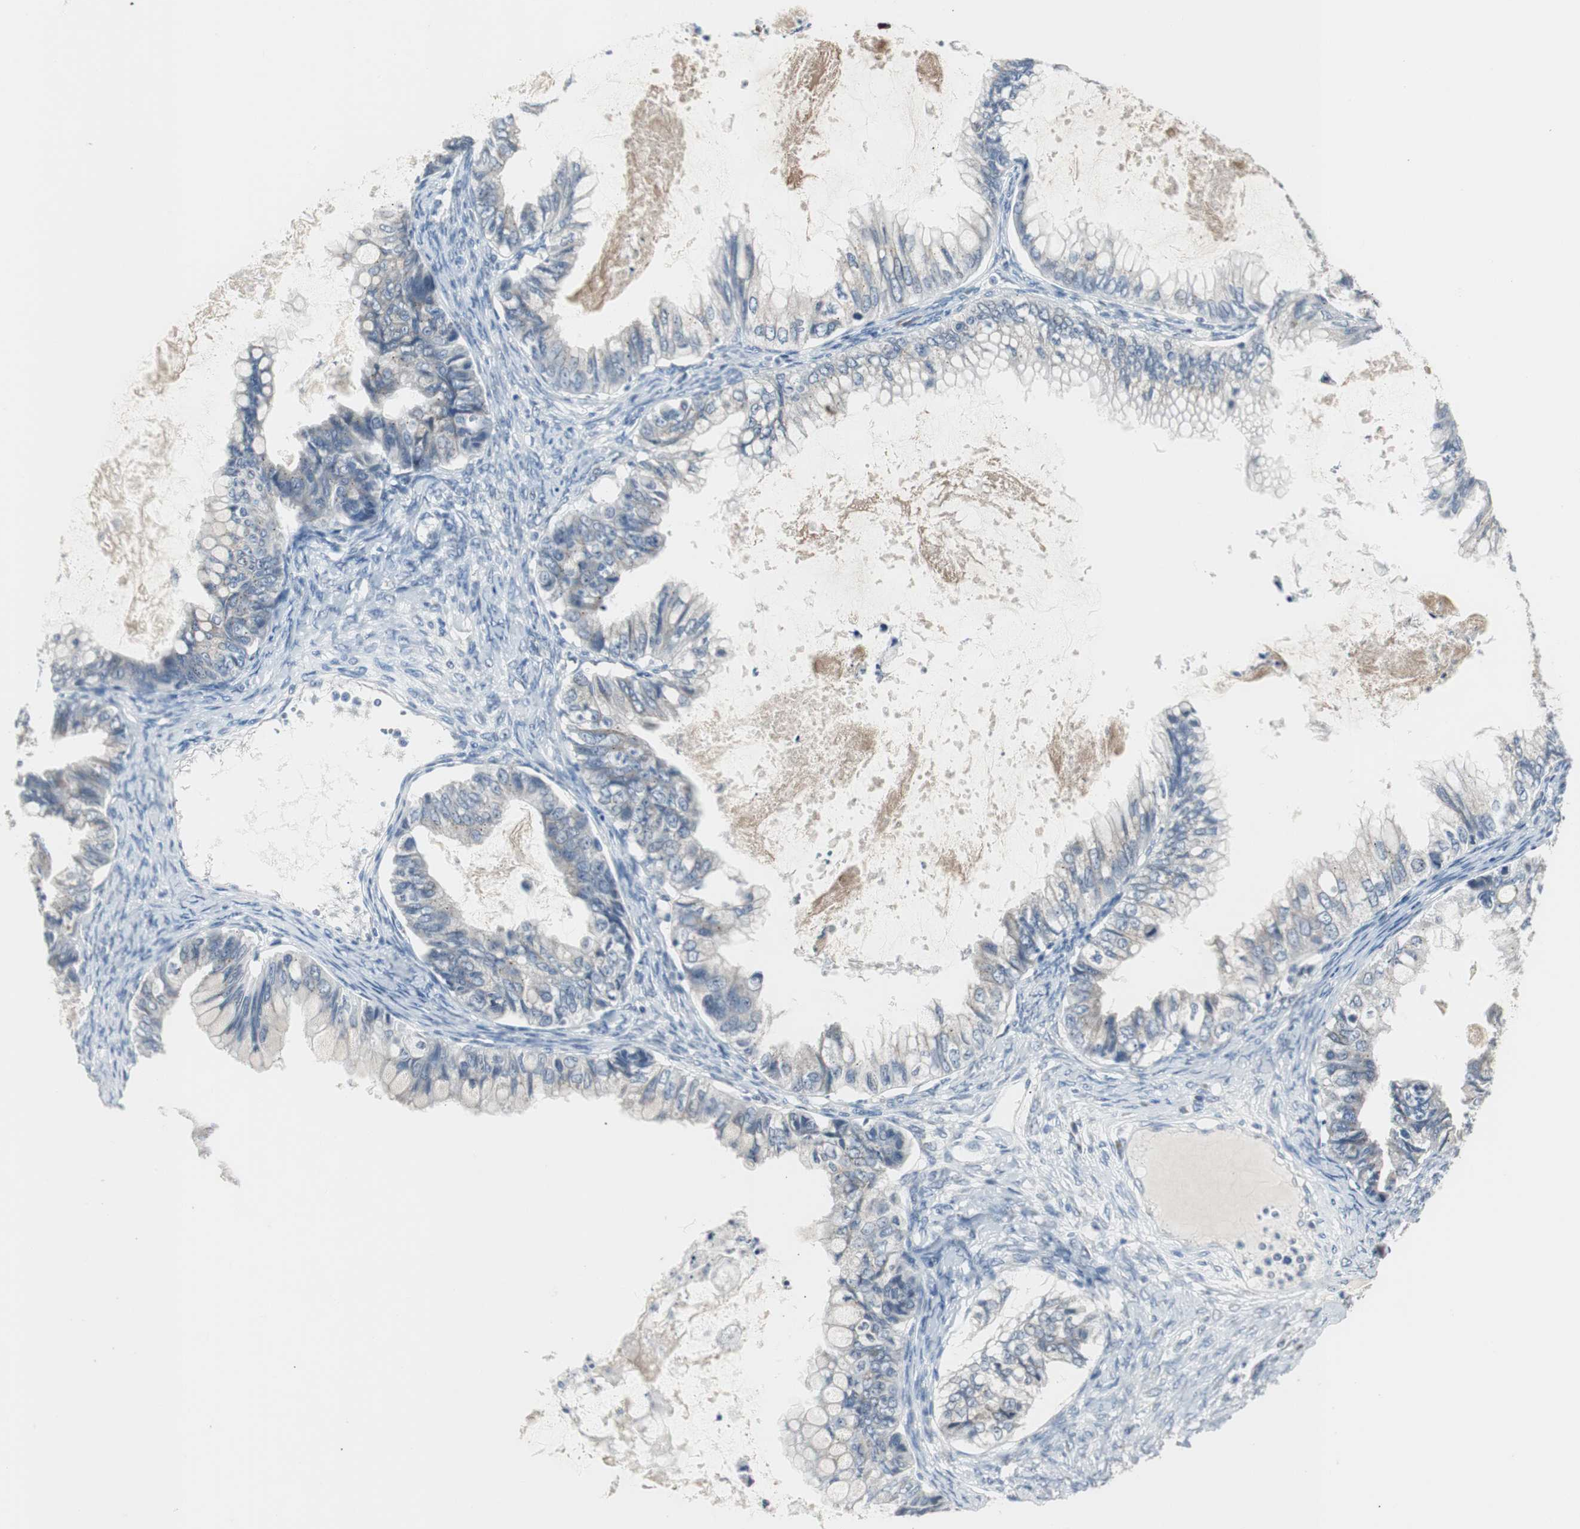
{"staining": {"intensity": "negative", "quantity": "none", "location": "none"}, "tissue": "ovarian cancer", "cell_type": "Tumor cells", "image_type": "cancer", "snomed": [{"axis": "morphology", "description": "Cystadenocarcinoma, mucinous, NOS"}, {"axis": "topography", "description": "Ovary"}], "caption": "High power microscopy photomicrograph of an immunohistochemistry image of ovarian cancer (mucinous cystadenocarcinoma), revealing no significant staining in tumor cells.", "gene": "SOX30", "patient": {"sex": "female", "age": 80}}